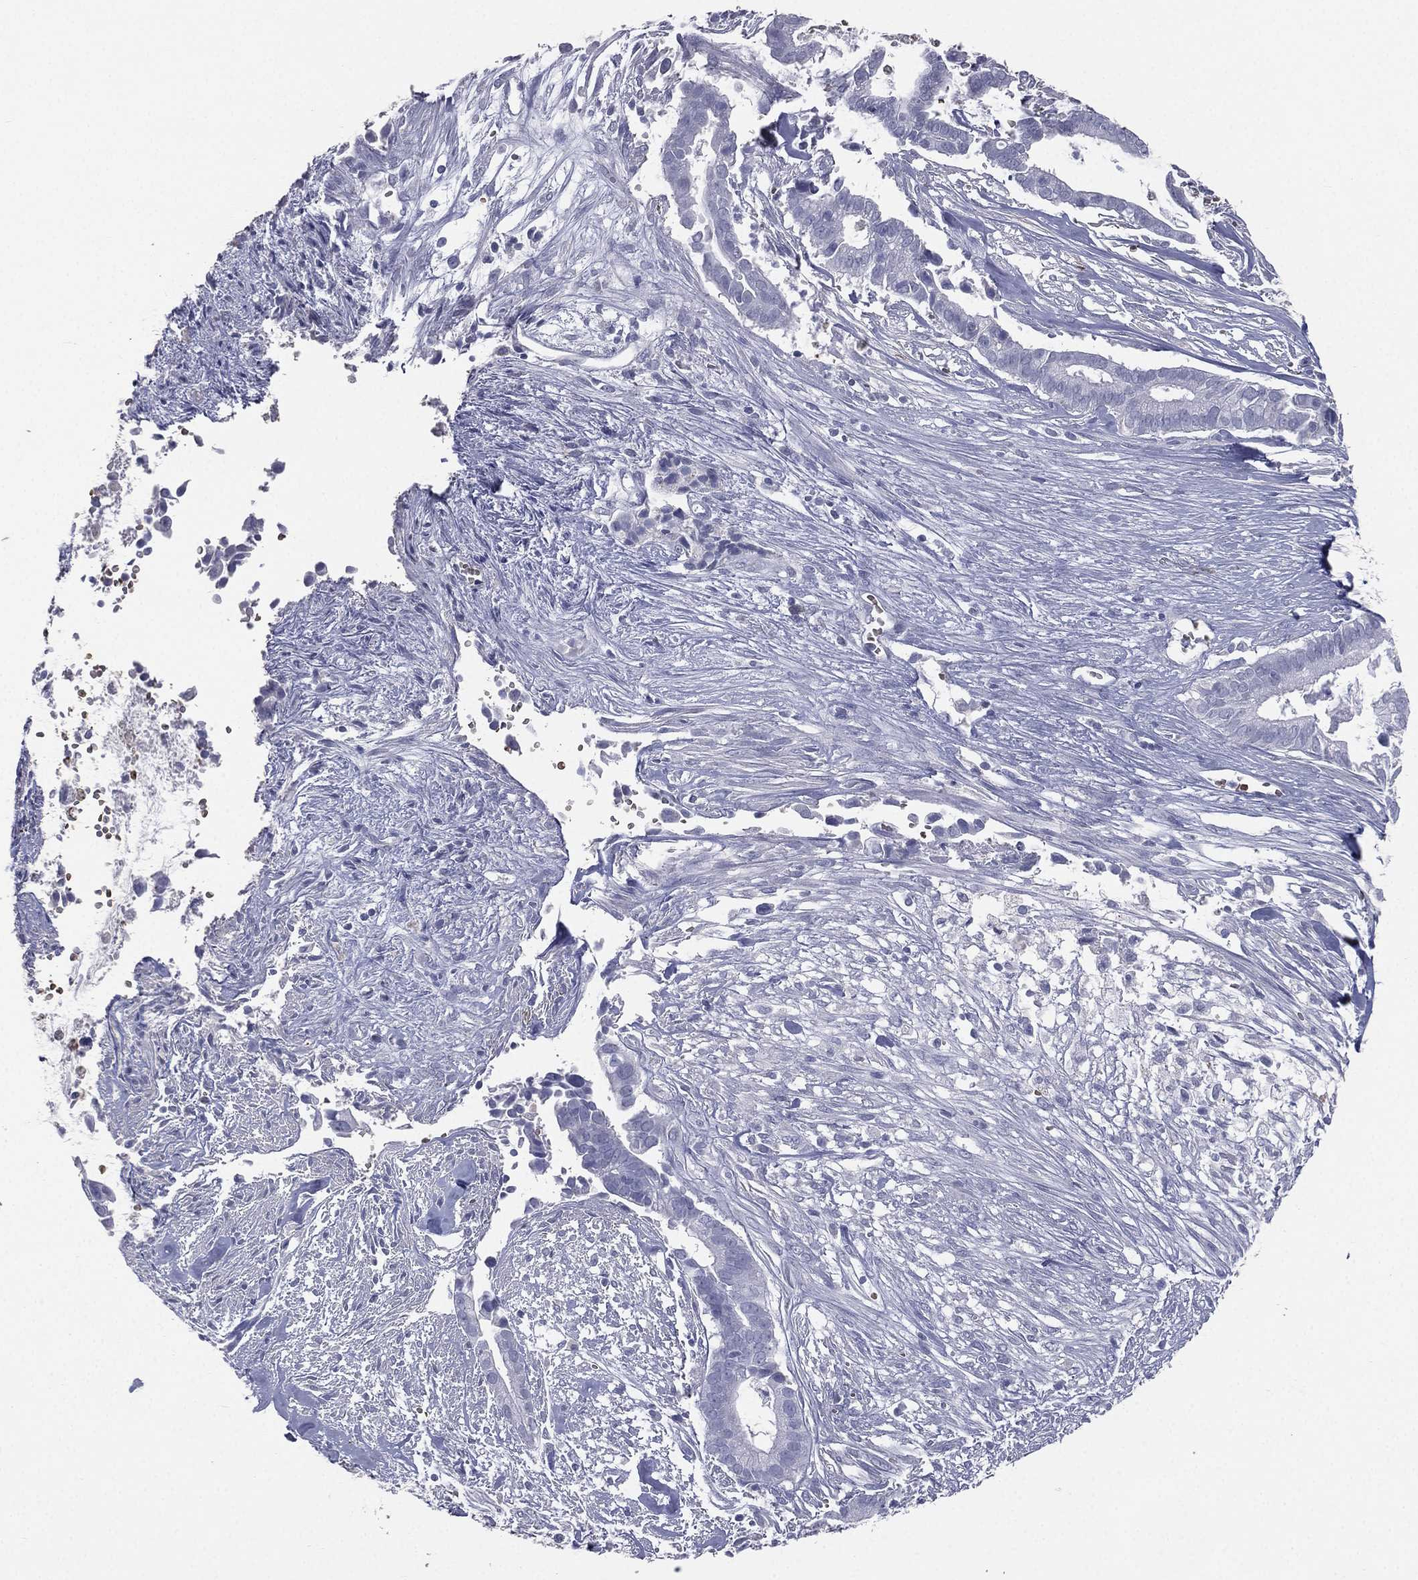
{"staining": {"intensity": "negative", "quantity": "none", "location": "none"}, "tissue": "pancreatic cancer", "cell_type": "Tumor cells", "image_type": "cancer", "snomed": [{"axis": "morphology", "description": "Adenocarcinoma, NOS"}, {"axis": "topography", "description": "Pancreas"}], "caption": "Human pancreatic cancer stained for a protein using IHC exhibits no staining in tumor cells.", "gene": "ESX1", "patient": {"sex": "male", "age": 61}}